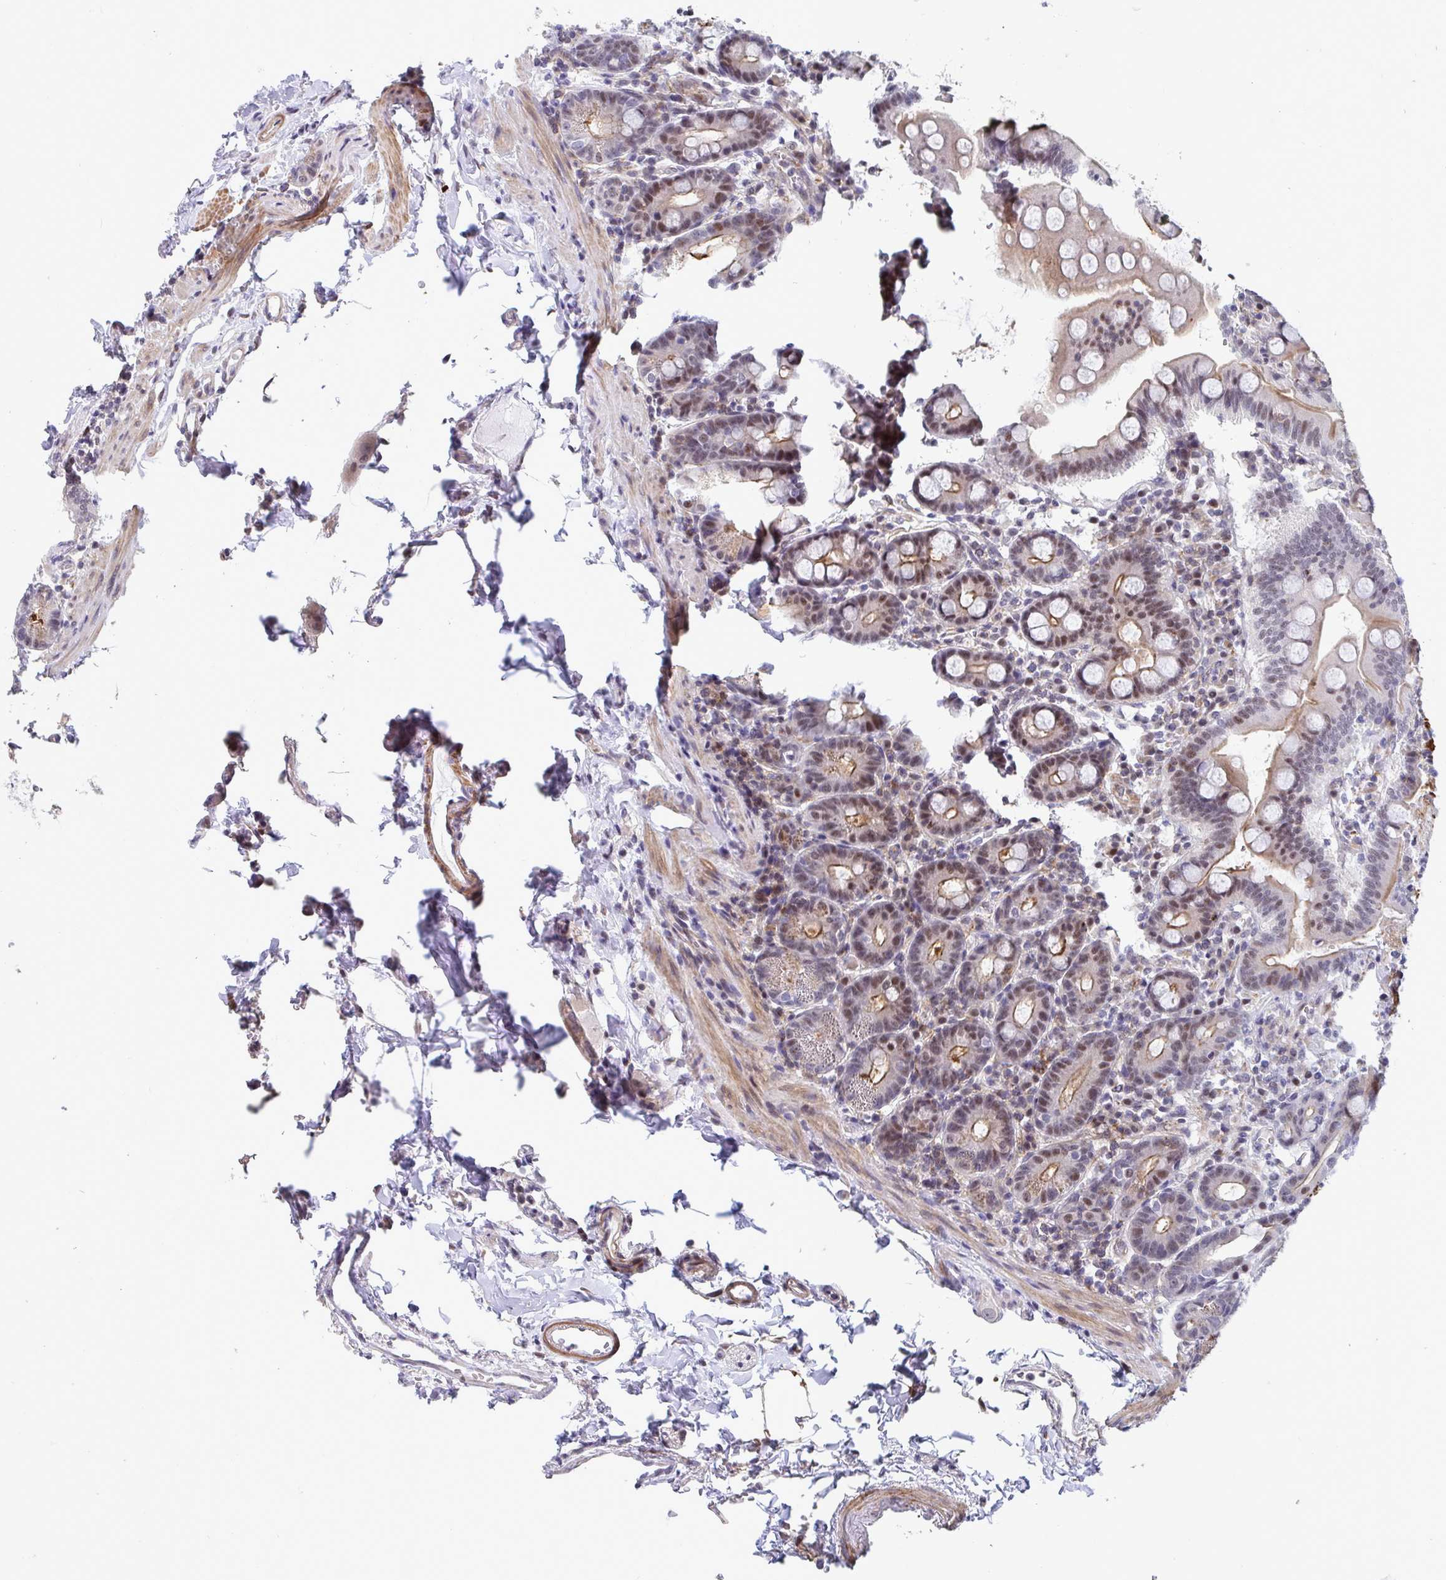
{"staining": {"intensity": "moderate", "quantity": "25%-75%", "location": "cytoplasmic/membranous,nuclear"}, "tissue": "duodenum", "cell_type": "Glandular cells", "image_type": "normal", "snomed": [{"axis": "morphology", "description": "Normal tissue, NOS"}, {"axis": "topography", "description": "Pancreas"}, {"axis": "topography", "description": "Duodenum"}], "caption": "Immunohistochemical staining of benign duodenum reveals 25%-75% levels of moderate cytoplasmic/membranous,nuclear protein expression in approximately 25%-75% of glandular cells.", "gene": "WDR72", "patient": {"sex": "male", "age": 59}}